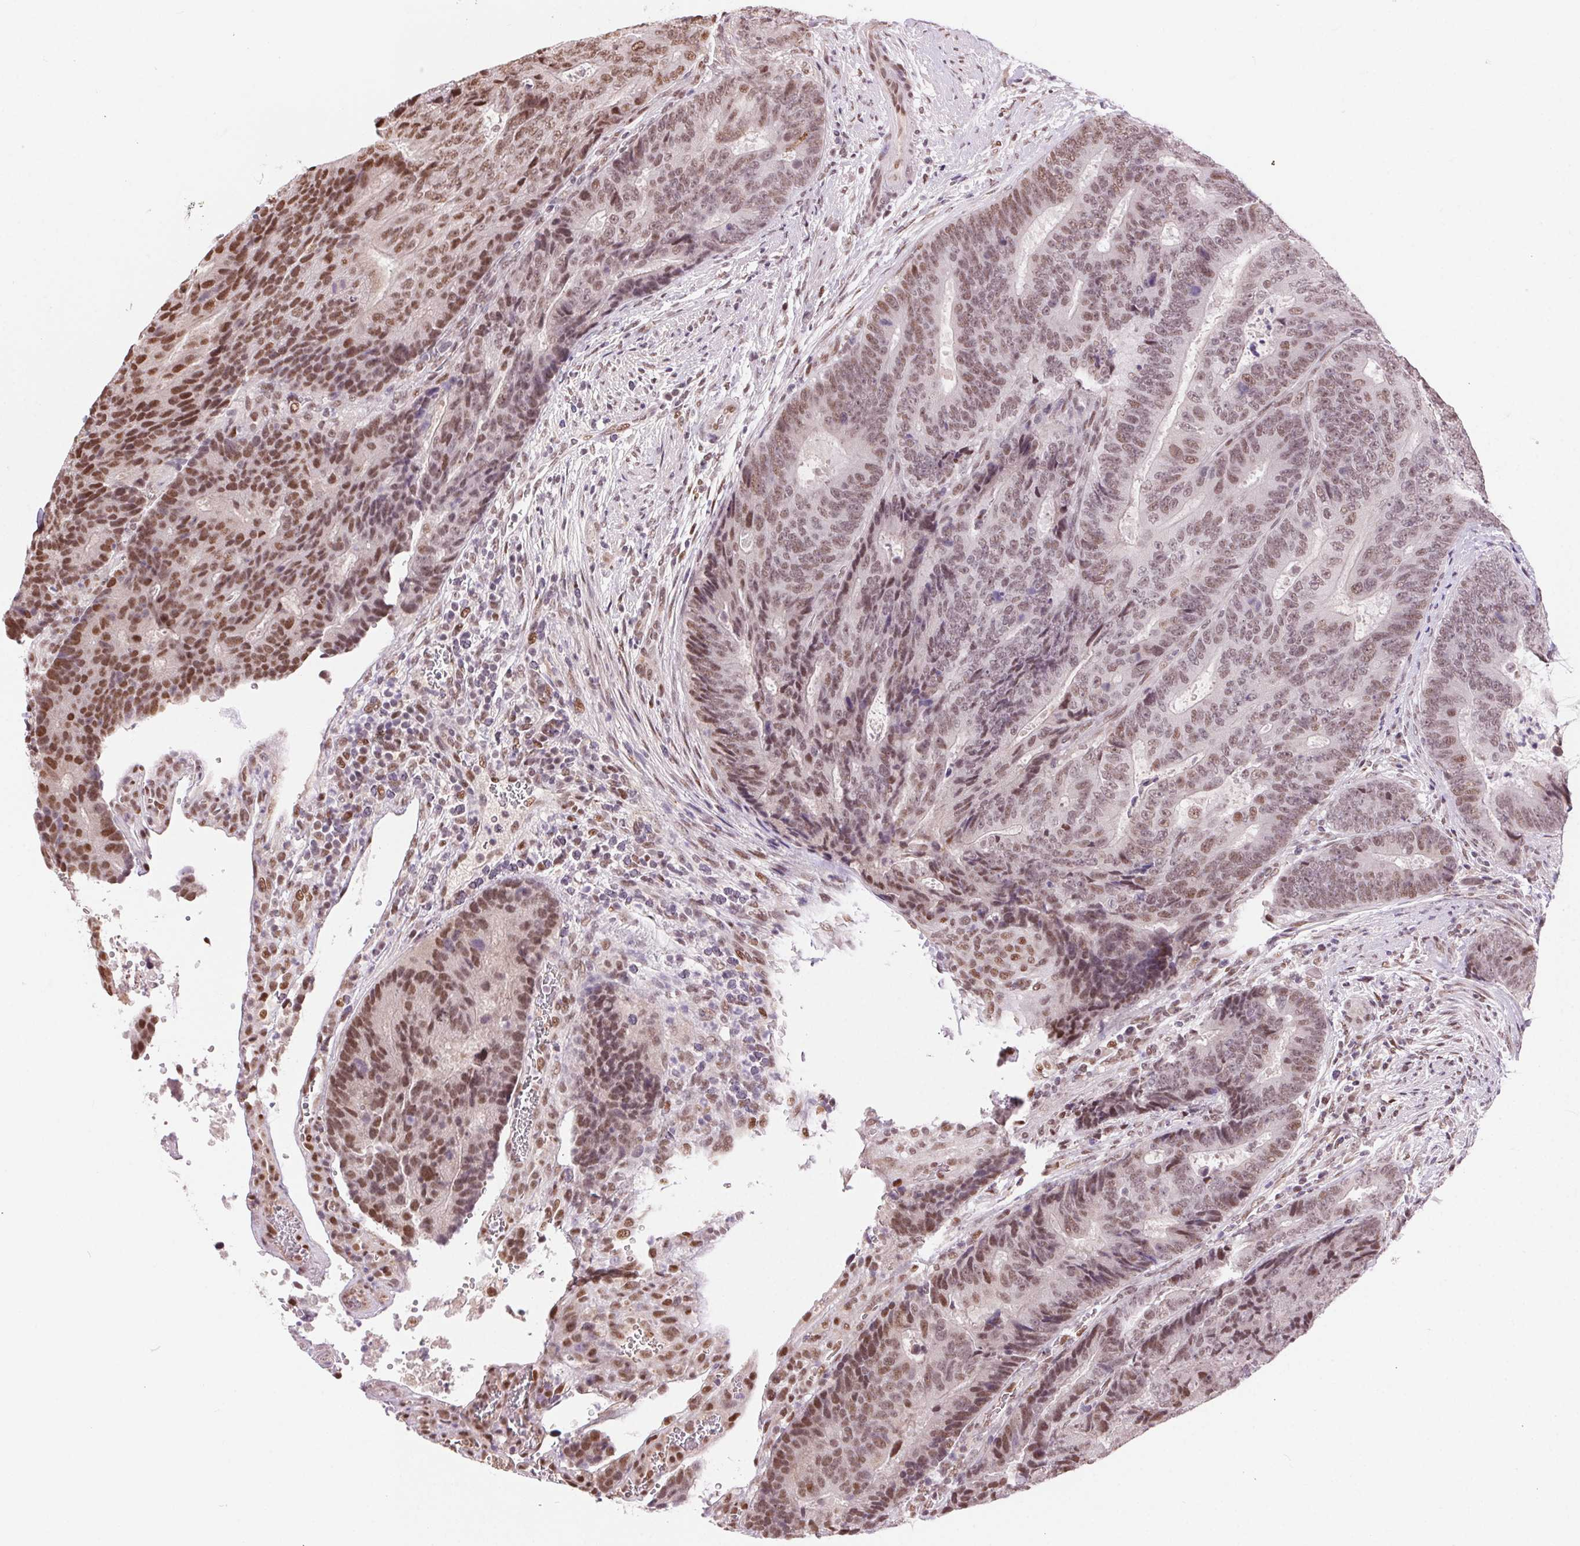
{"staining": {"intensity": "moderate", "quantity": ">75%", "location": "nuclear"}, "tissue": "colorectal cancer", "cell_type": "Tumor cells", "image_type": "cancer", "snomed": [{"axis": "morphology", "description": "Adenocarcinoma, NOS"}, {"axis": "topography", "description": "Colon"}], "caption": "Protein staining displays moderate nuclear staining in approximately >75% of tumor cells in colorectal cancer (adenocarcinoma).", "gene": "RAD23A", "patient": {"sex": "female", "age": 48}}